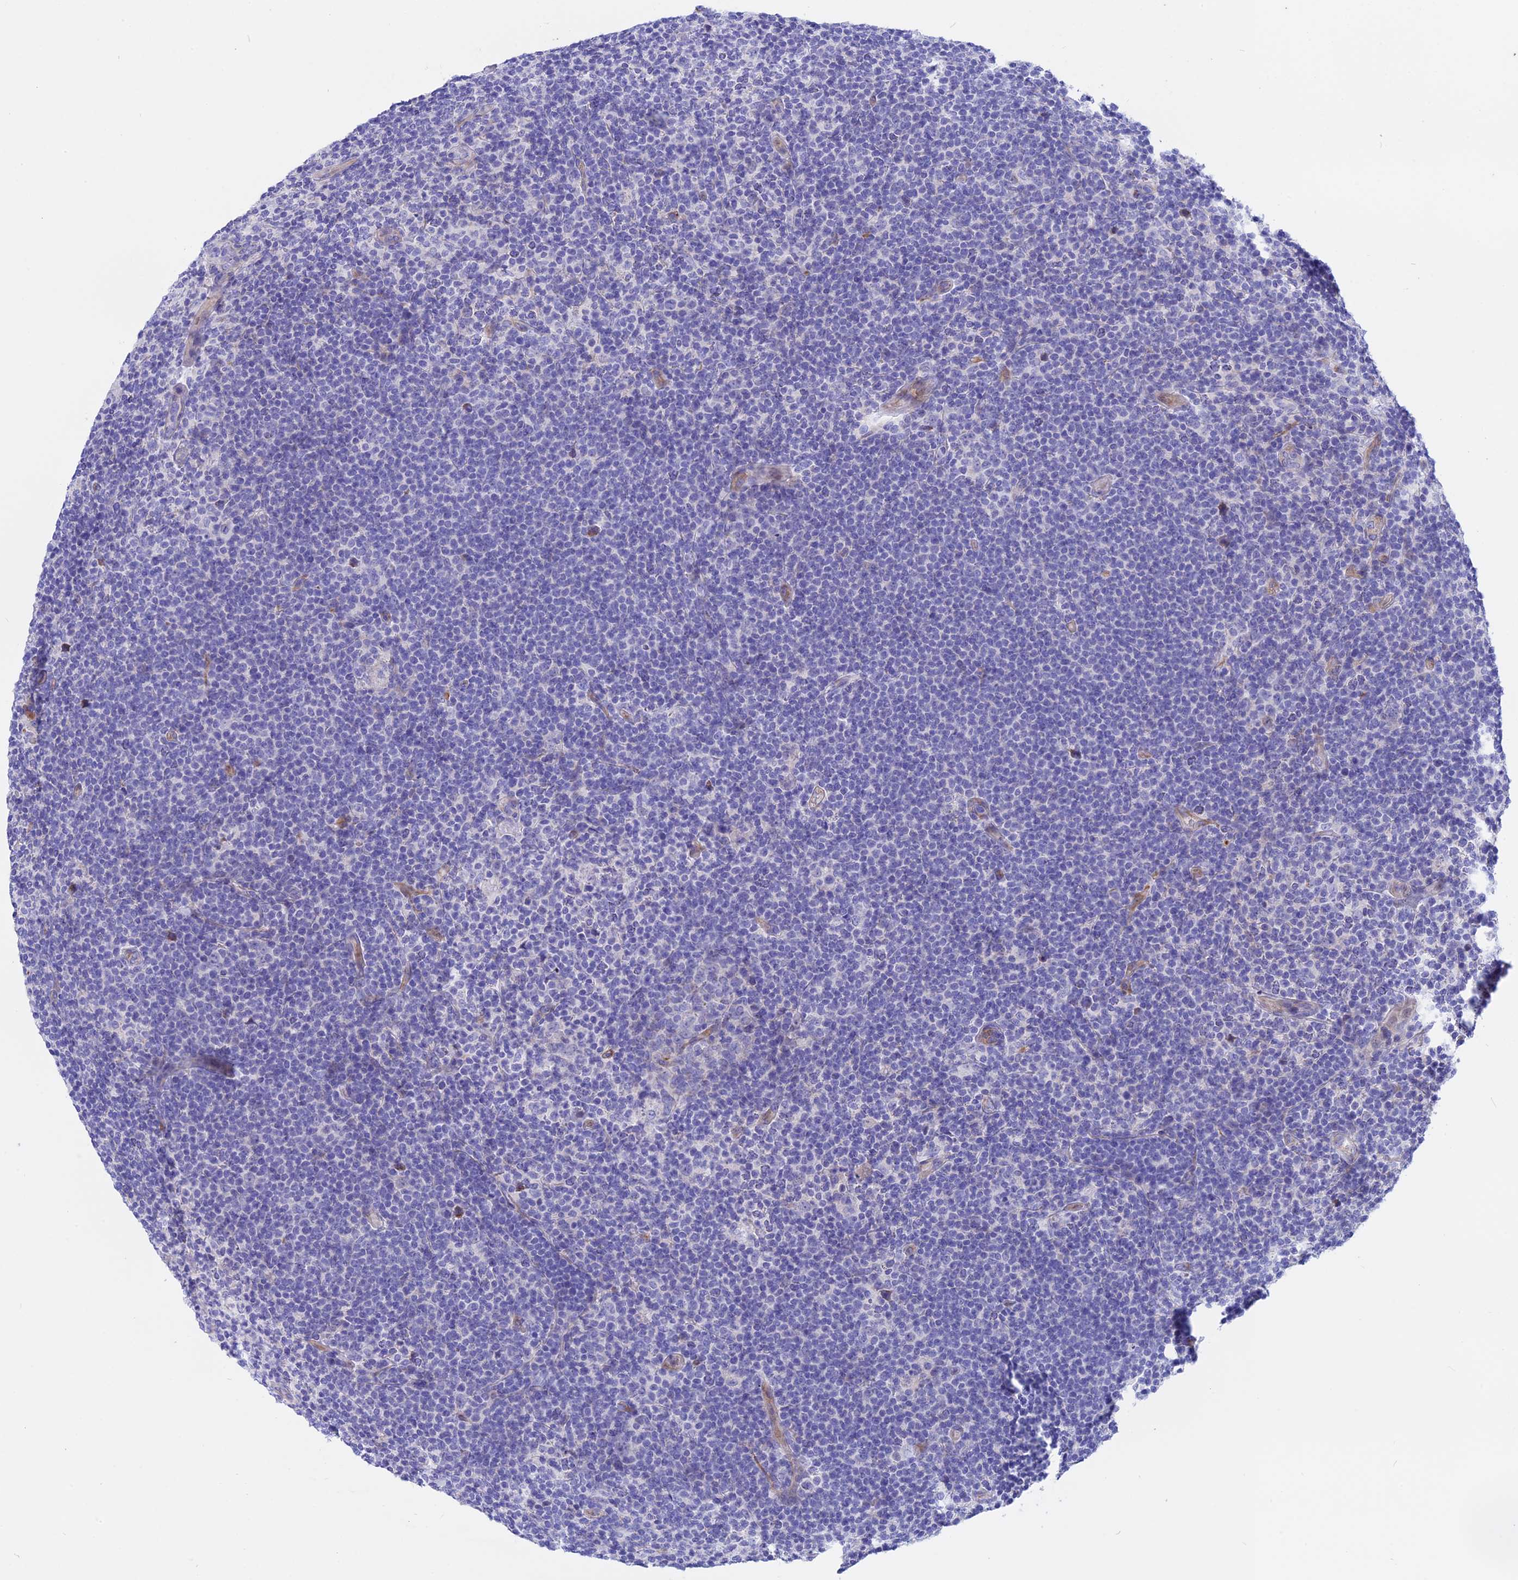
{"staining": {"intensity": "negative", "quantity": "none", "location": "none"}, "tissue": "lymphoma", "cell_type": "Tumor cells", "image_type": "cancer", "snomed": [{"axis": "morphology", "description": "Hodgkin's disease, NOS"}, {"axis": "topography", "description": "Lymph node"}], "caption": "A high-resolution photomicrograph shows IHC staining of lymphoma, which reveals no significant expression in tumor cells.", "gene": "TMEM138", "patient": {"sex": "female", "age": 57}}